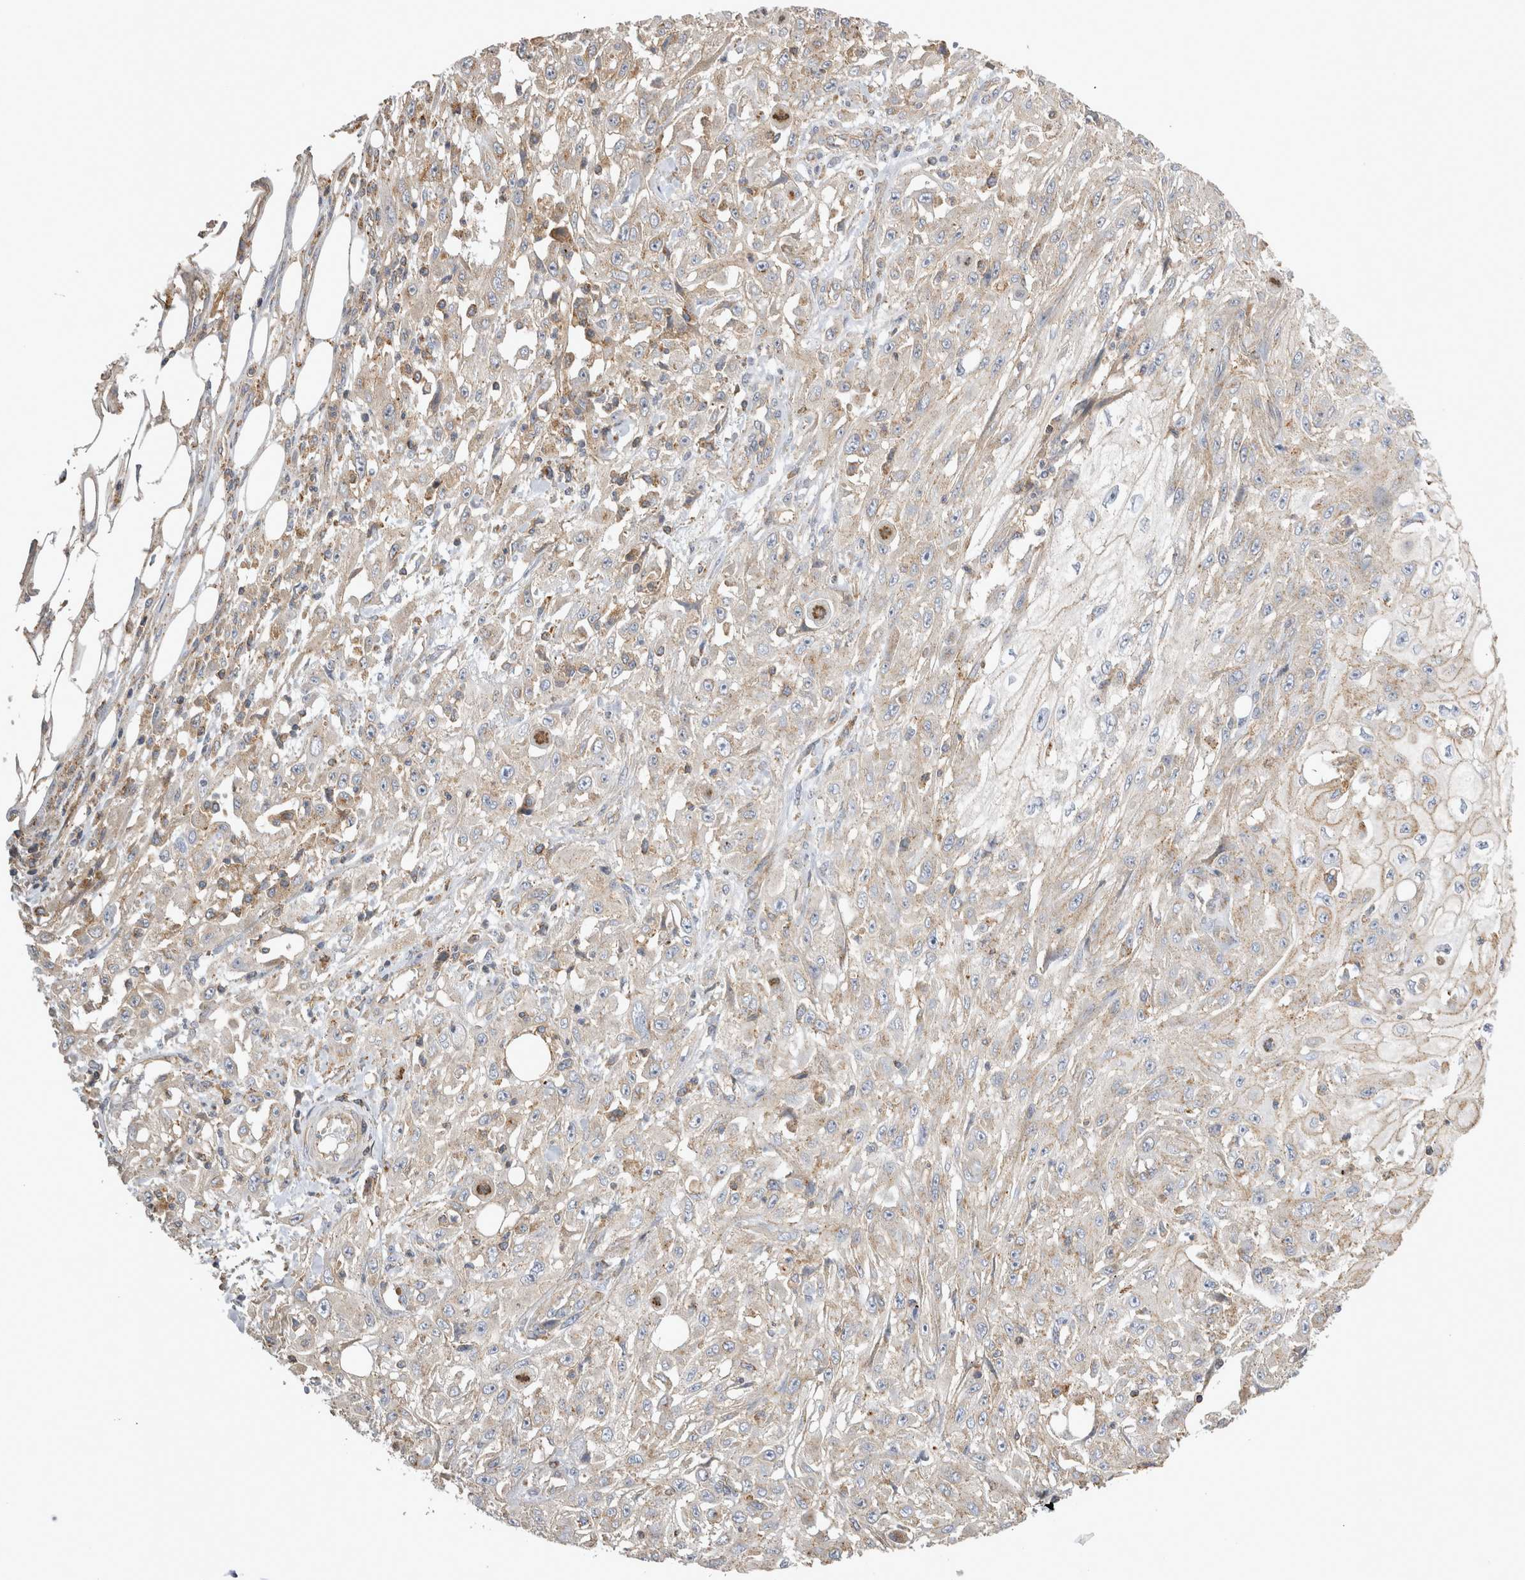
{"staining": {"intensity": "weak", "quantity": "<25%", "location": "cytoplasmic/membranous"}, "tissue": "skin cancer", "cell_type": "Tumor cells", "image_type": "cancer", "snomed": [{"axis": "morphology", "description": "Squamous cell carcinoma, NOS"}, {"axis": "morphology", "description": "Squamous cell carcinoma, metastatic, NOS"}, {"axis": "topography", "description": "Skin"}, {"axis": "topography", "description": "Lymph node"}], "caption": "An image of skin cancer stained for a protein exhibits no brown staining in tumor cells. Brightfield microscopy of immunohistochemistry (IHC) stained with DAB (brown) and hematoxylin (blue), captured at high magnification.", "gene": "CHMP6", "patient": {"sex": "male", "age": 75}}